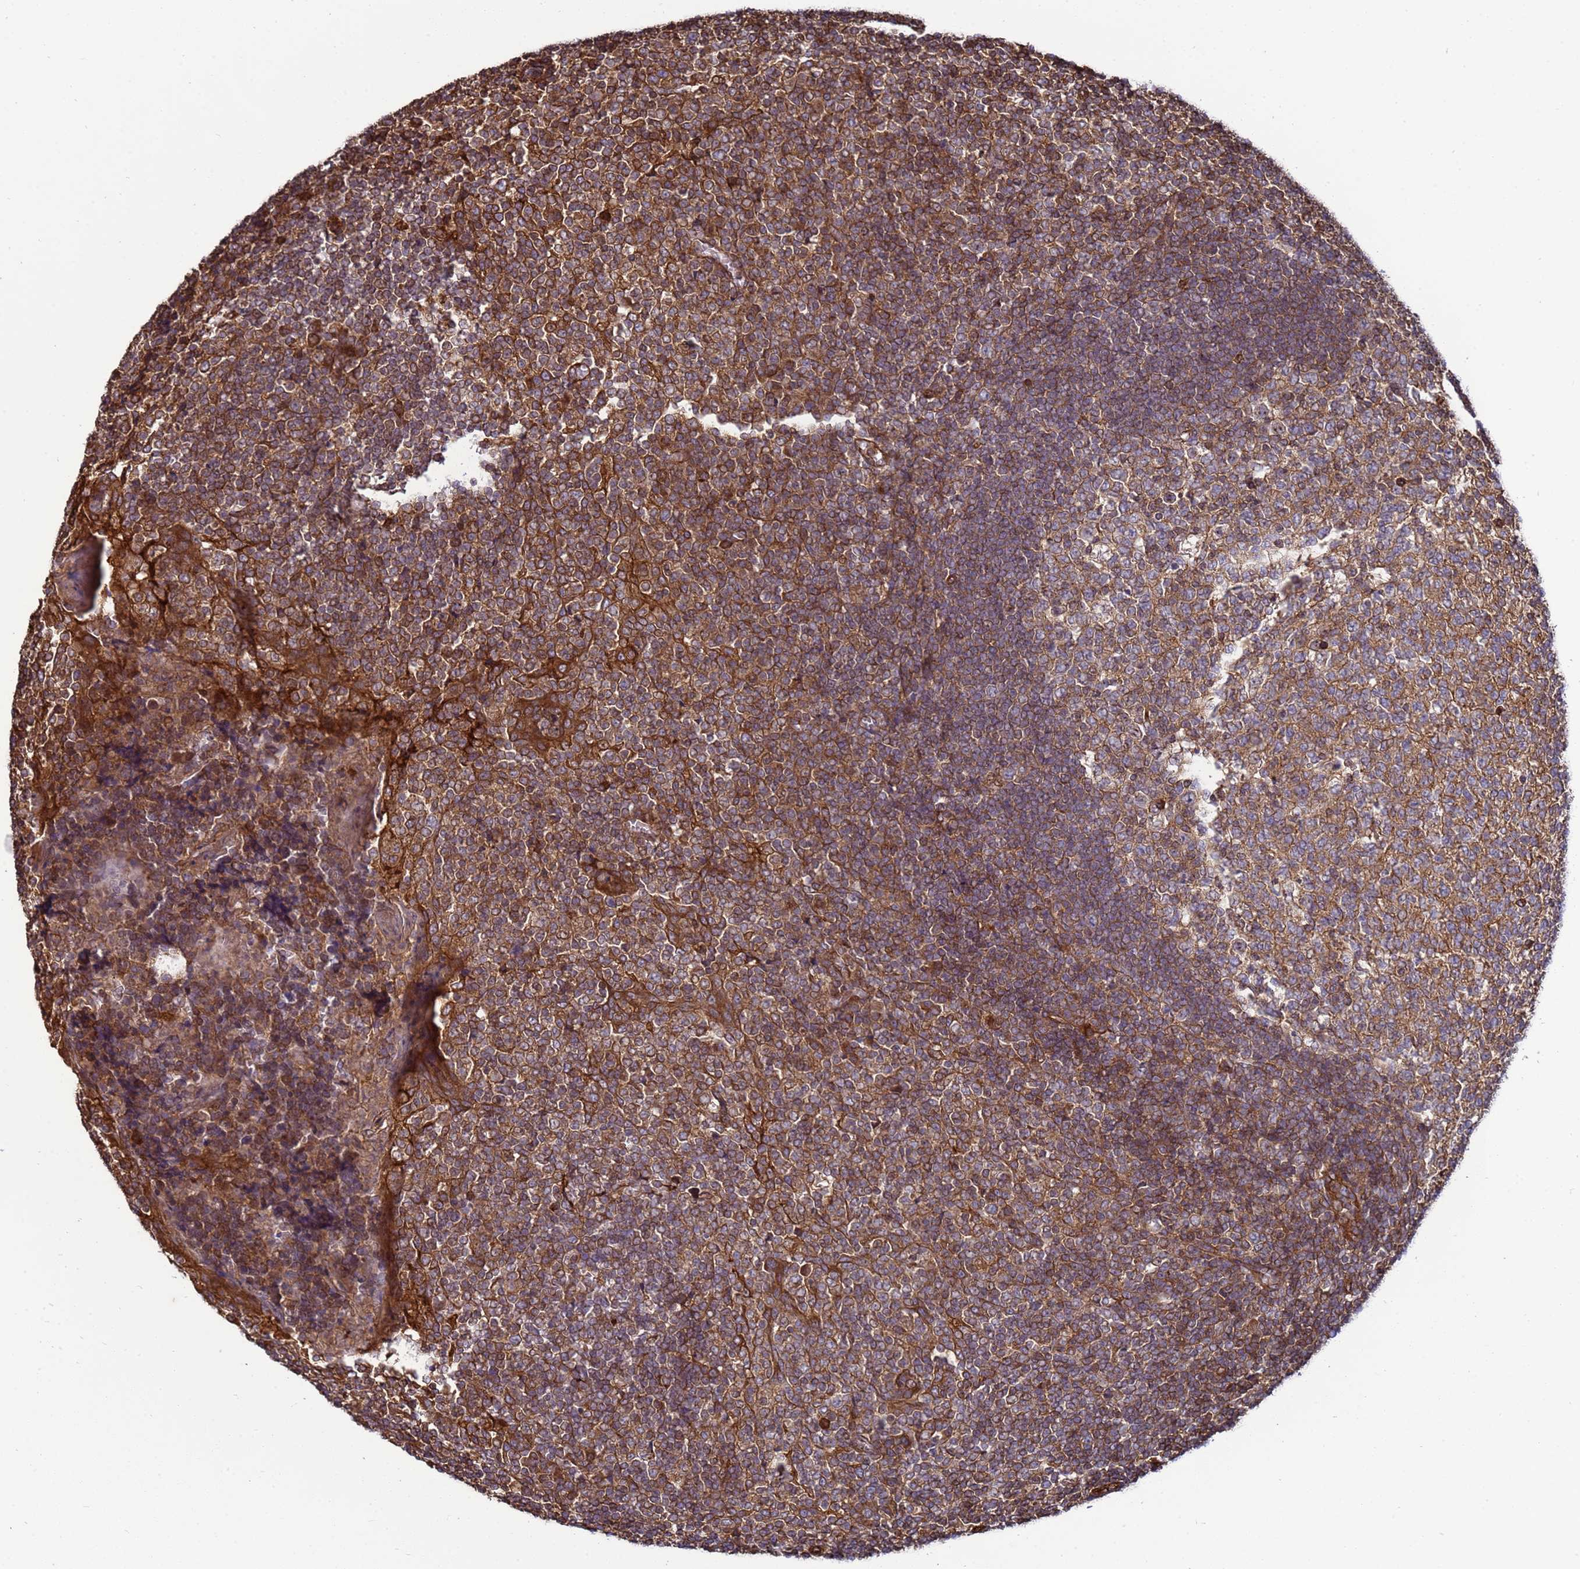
{"staining": {"intensity": "moderate", "quantity": ">75%", "location": "cytoplasmic/membranous"}, "tissue": "tonsil", "cell_type": "Germinal center cells", "image_type": "normal", "snomed": [{"axis": "morphology", "description": "Normal tissue, NOS"}, {"axis": "topography", "description": "Tonsil"}], "caption": "Germinal center cells reveal medium levels of moderate cytoplasmic/membranous expression in about >75% of cells in normal tonsil. The staining is performed using DAB (3,3'-diaminobenzidine) brown chromogen to label protein expression. The nuclei are counter-stained blue using hematoxylin.", "gene": "CNOT1", "patient": {"sex": "female", "age": 19}}